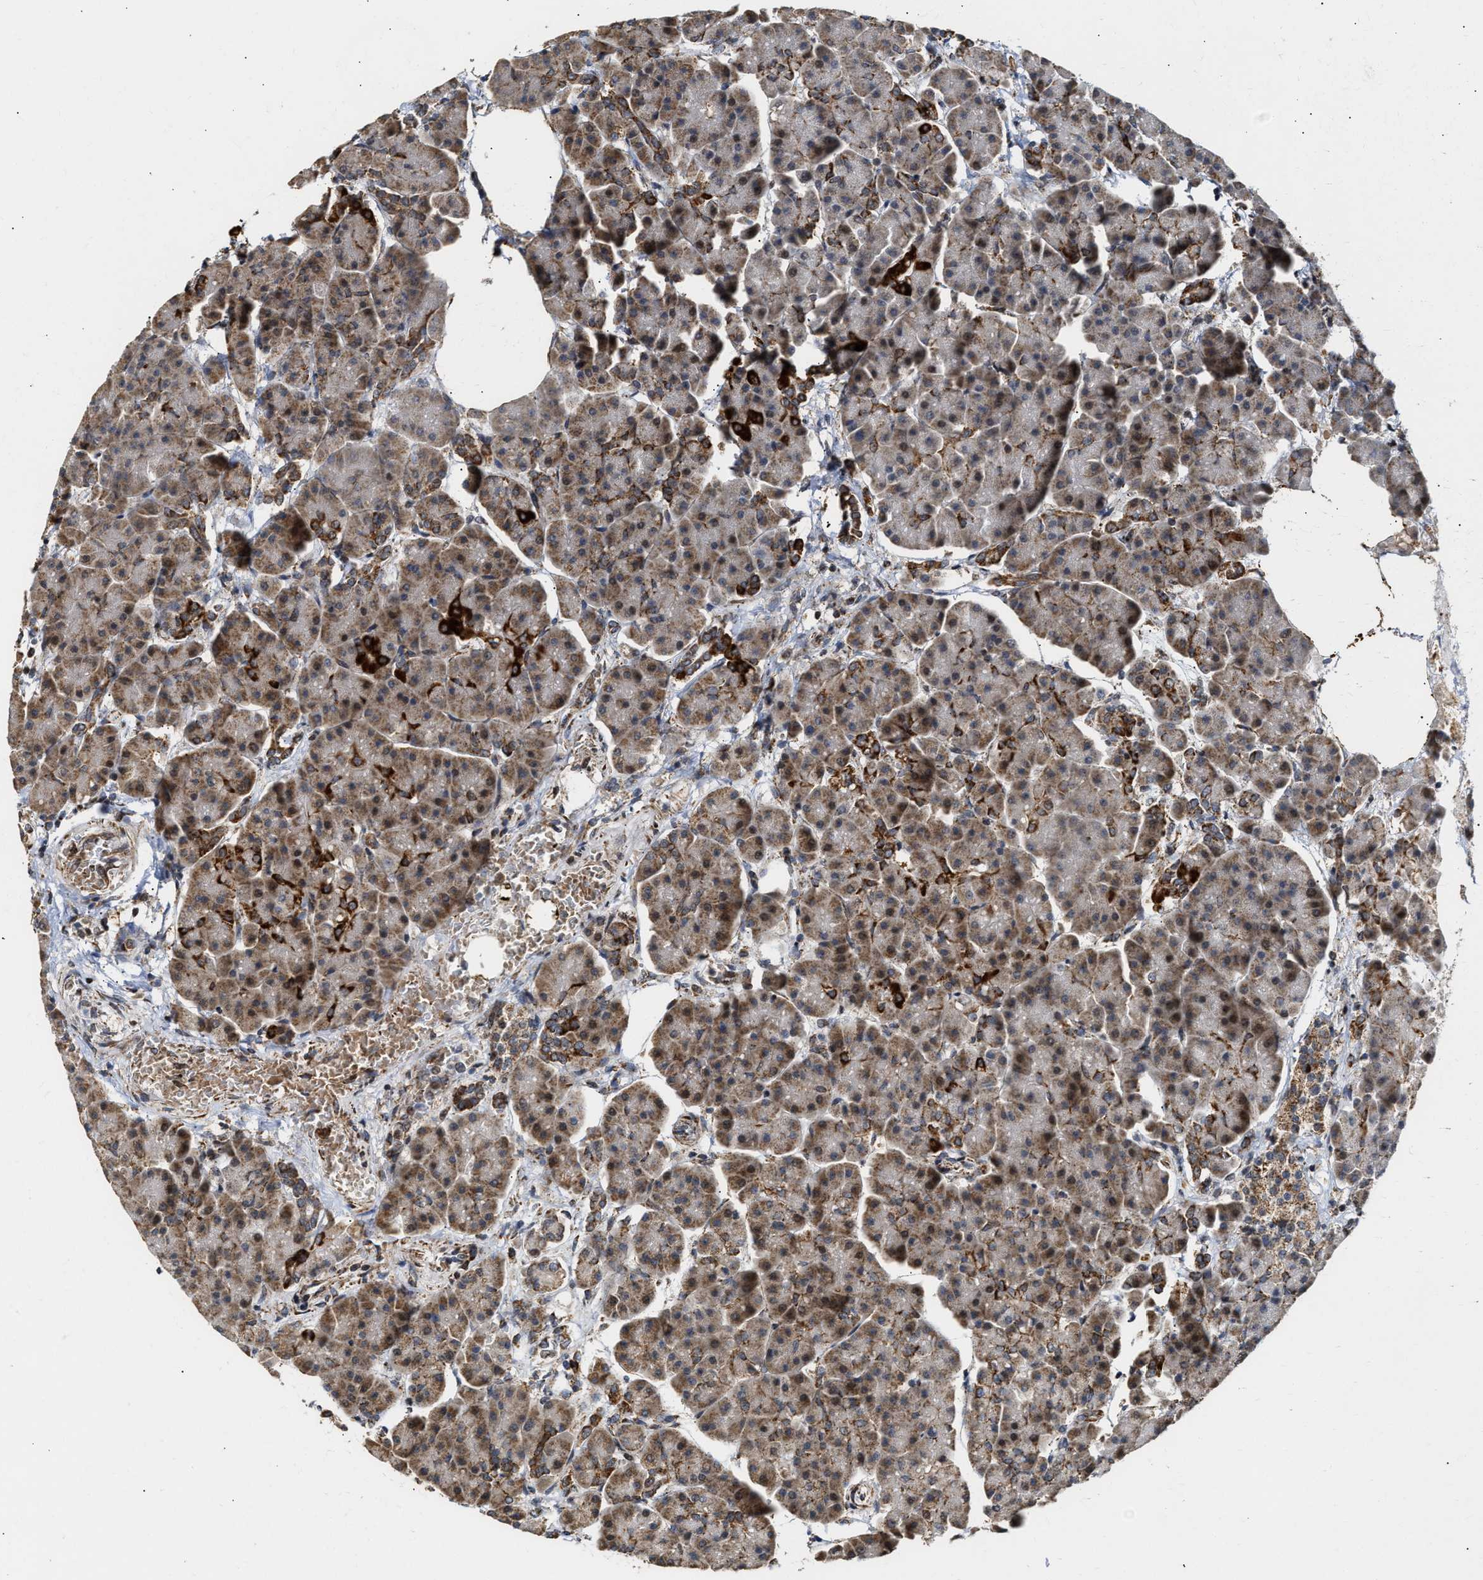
{"staining": {"intensity": "moderate", "quantity": ">75%", "location": "cytoplasmic/membranous"}, "tissue": "pancreas", "cell_type": "Exocrine glandular cells", "image_type": "normal", "snomed": [{"axis": "morphology", "description": "Normal tissue, NOS"}, {"axis": "topography", "description": "Pancreas"}], "caption": "Immunohistochemistry (IHC) (DAB) staining of unremarkable human pancreas shows moderate cytoplasmic/membranous protein staining in about >75% of exocrine glandular cells.", "gene": "DEPTOR", "patient": {"sex": "female", "age": 70}}